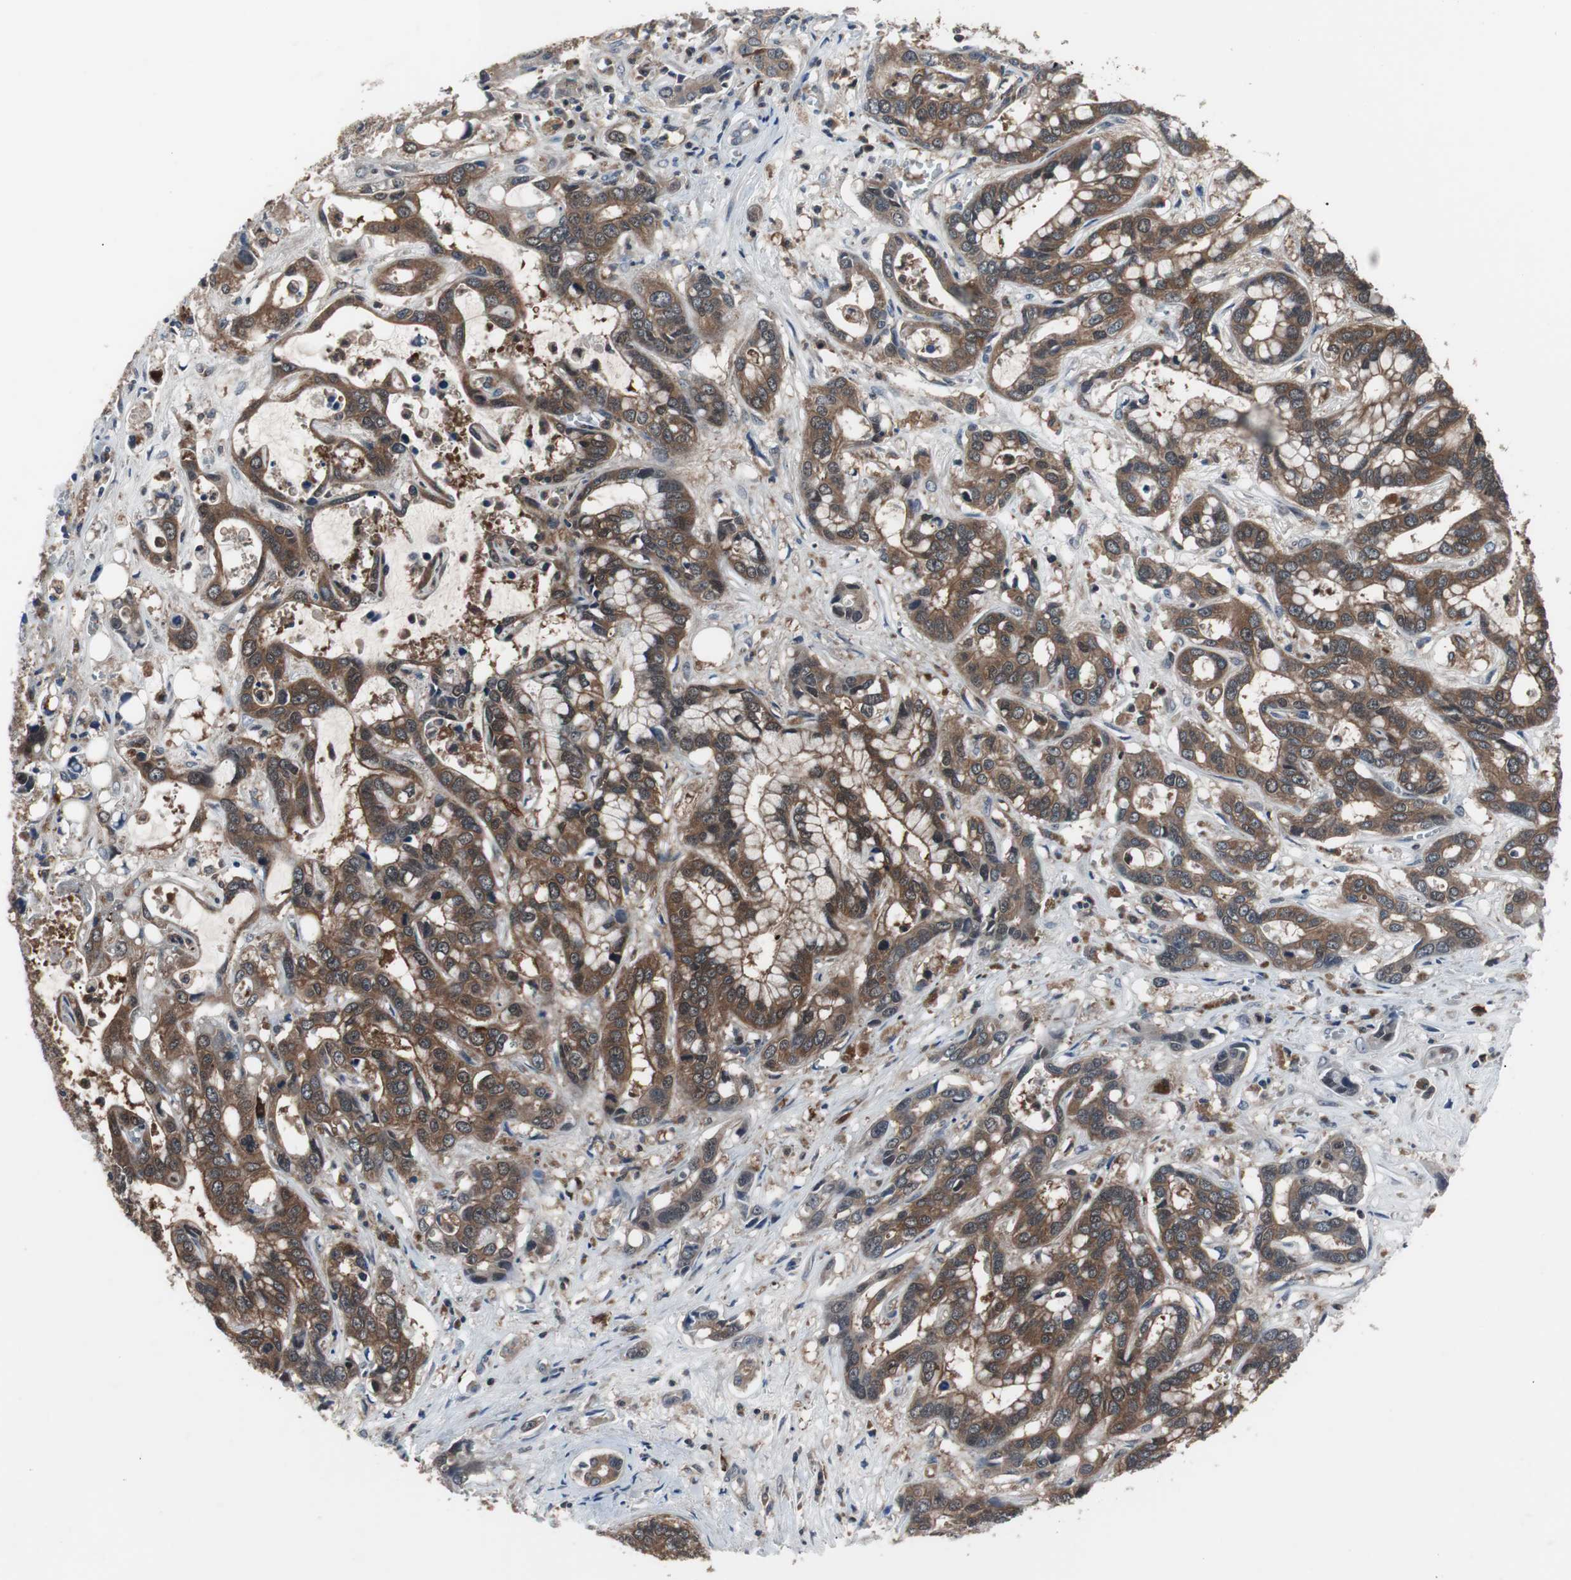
{"staining": {"intensity": "moderate", "quantity": ">75%", "location": "cytoplasmic/membranous"}, "tissue": "liver cancer", "cell_type": "Tumor cells", "image_type": "cancer", "snomed": [{"axis": "morphology", "description": "Cholangiocarcinoma"}, {"axis": "topography", "description": "Liver"}], "caption": "Protein expression by IHC reveals moderate cytoplasmic/membranous staining in approximately >75% of tumor cells in cholangiocarcinoma (liver).", "gene": "PAK1", "patient": {"sex": "female", "age": 65}}